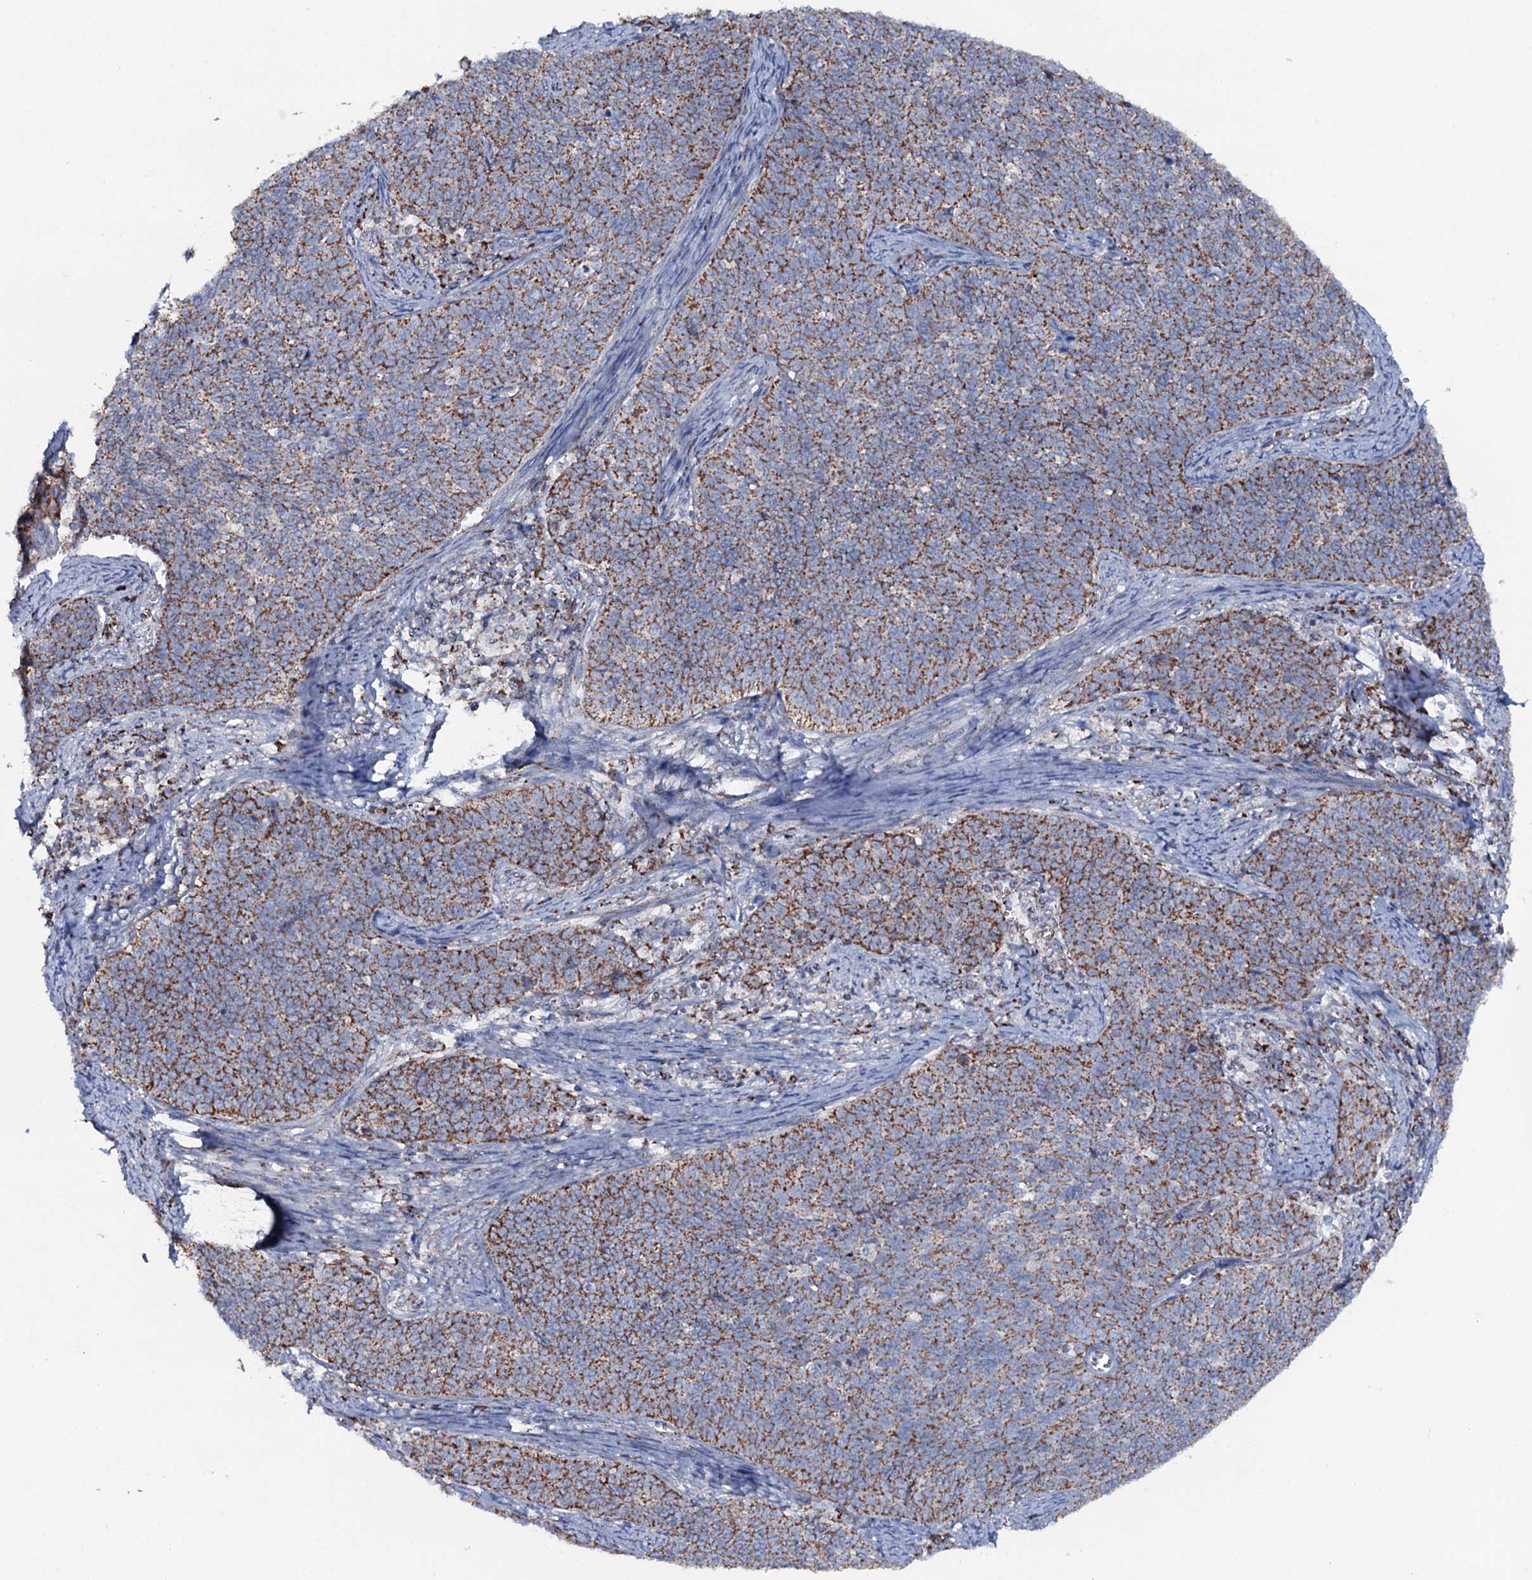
{"staining": {"intensity": "moderate", "quantity": ">75%", "location": "cytoplasmic/membranous"}, "tissue": "cervical cancer", "cell_type": "Tumor cells", "image_type": "cancer", "snomed": [{"axis": "morphology", "description": "Squamous cell carcinoma, NOS"}, {"axis": "topography", "description": "Cervix"}], "caption": "Human cervical squamous cell carcinoma stained for a protein (brown) displays moderate cytoplasmic/membranous positive staining in approximately >75% of tumor cells.", "gene": "MRPS35", "patient": {"sex": "female", "age": 39}}